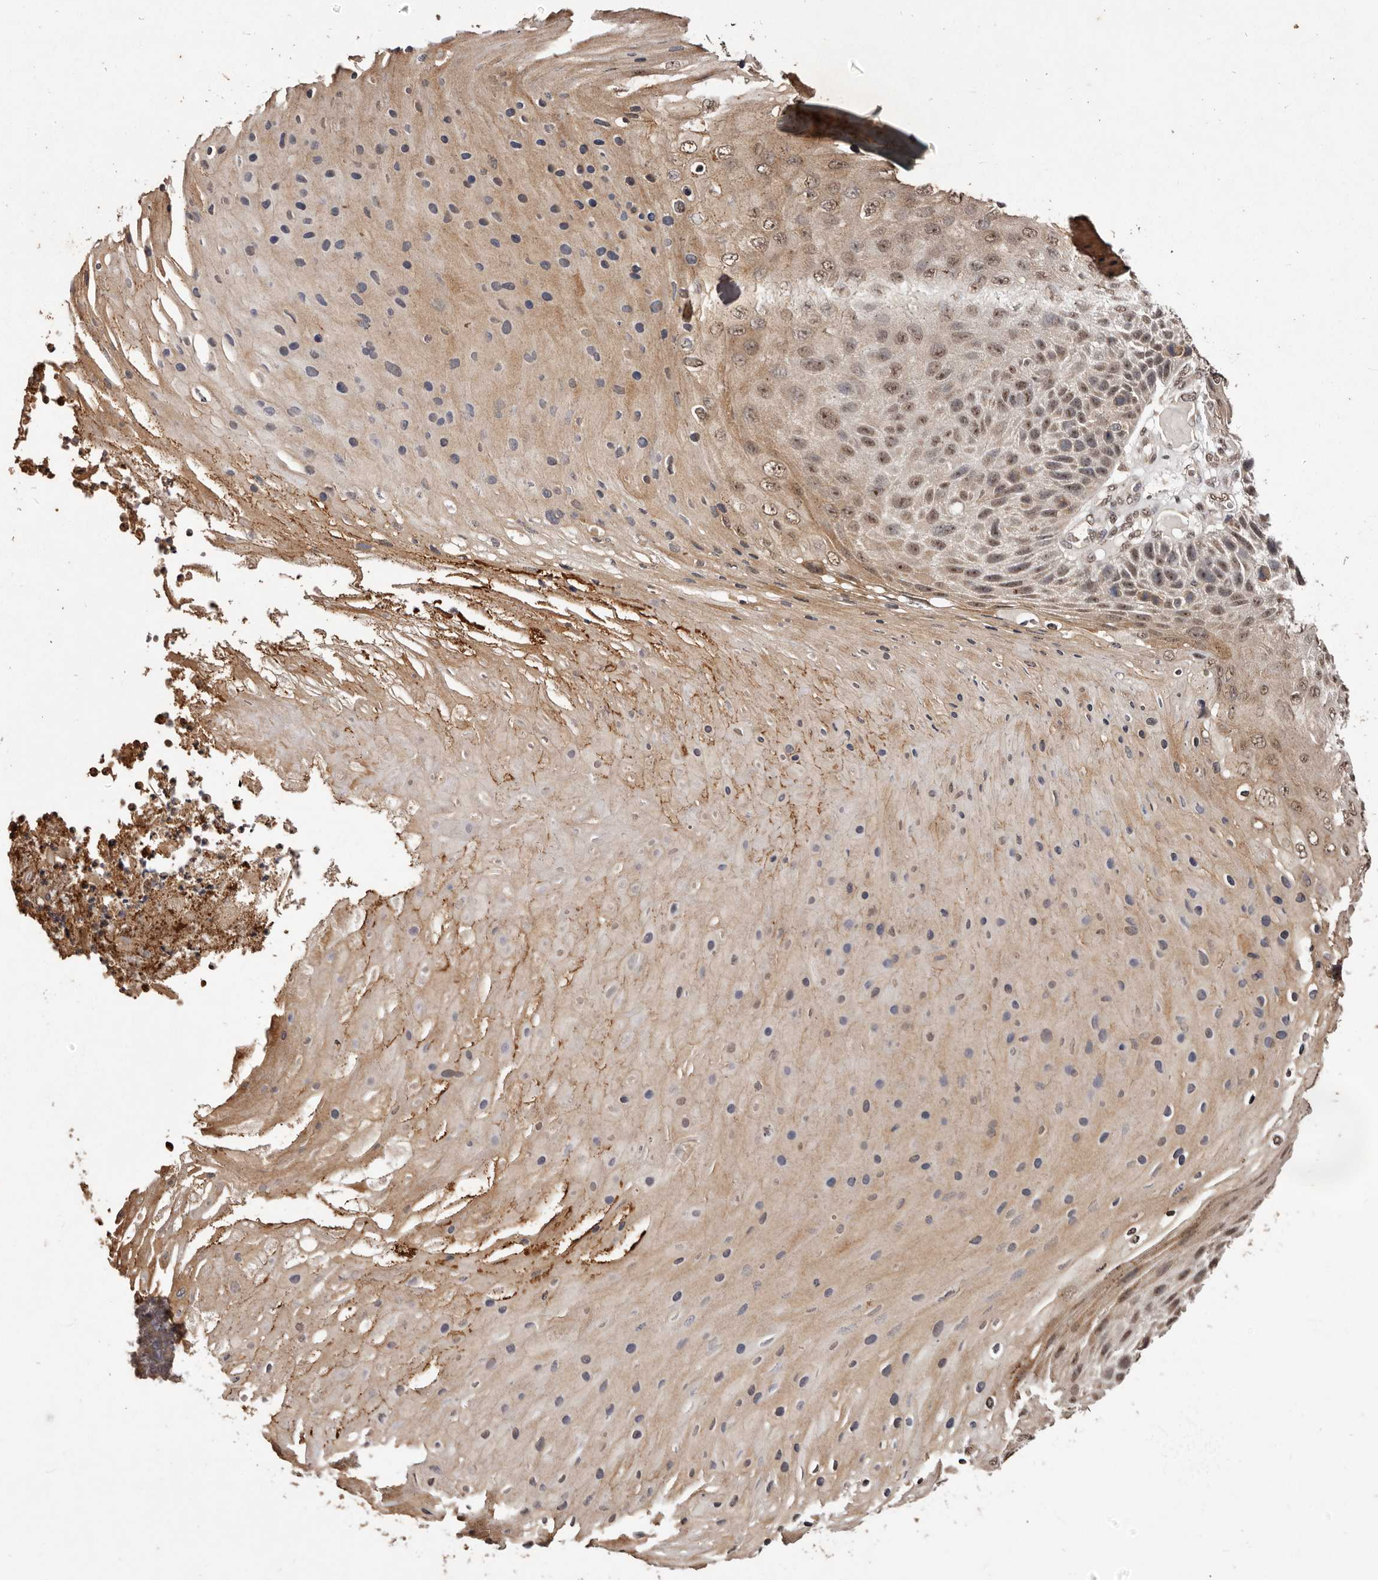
{"staining": {"intensity": "moderate", "quantity": ">75%", "location": "cytoplasmic/membranous,nuclear"}, "tissue": "skin cancer", "cell_type": "Tumor cells", "image_type": "cancer", "snomed": [{"axis": "morphology", "description": "Squamous cell carcinoma, NOS"}, {"axis": "topography", "description": "Skin"}], "caption": "Skin cancer stained for a protein exhibits moderate cytoplasmic/membranous and nuclear positivity in tumor cells.", "gene": "NOTCH1", "patient": {"sex": "female", "age": 88}}